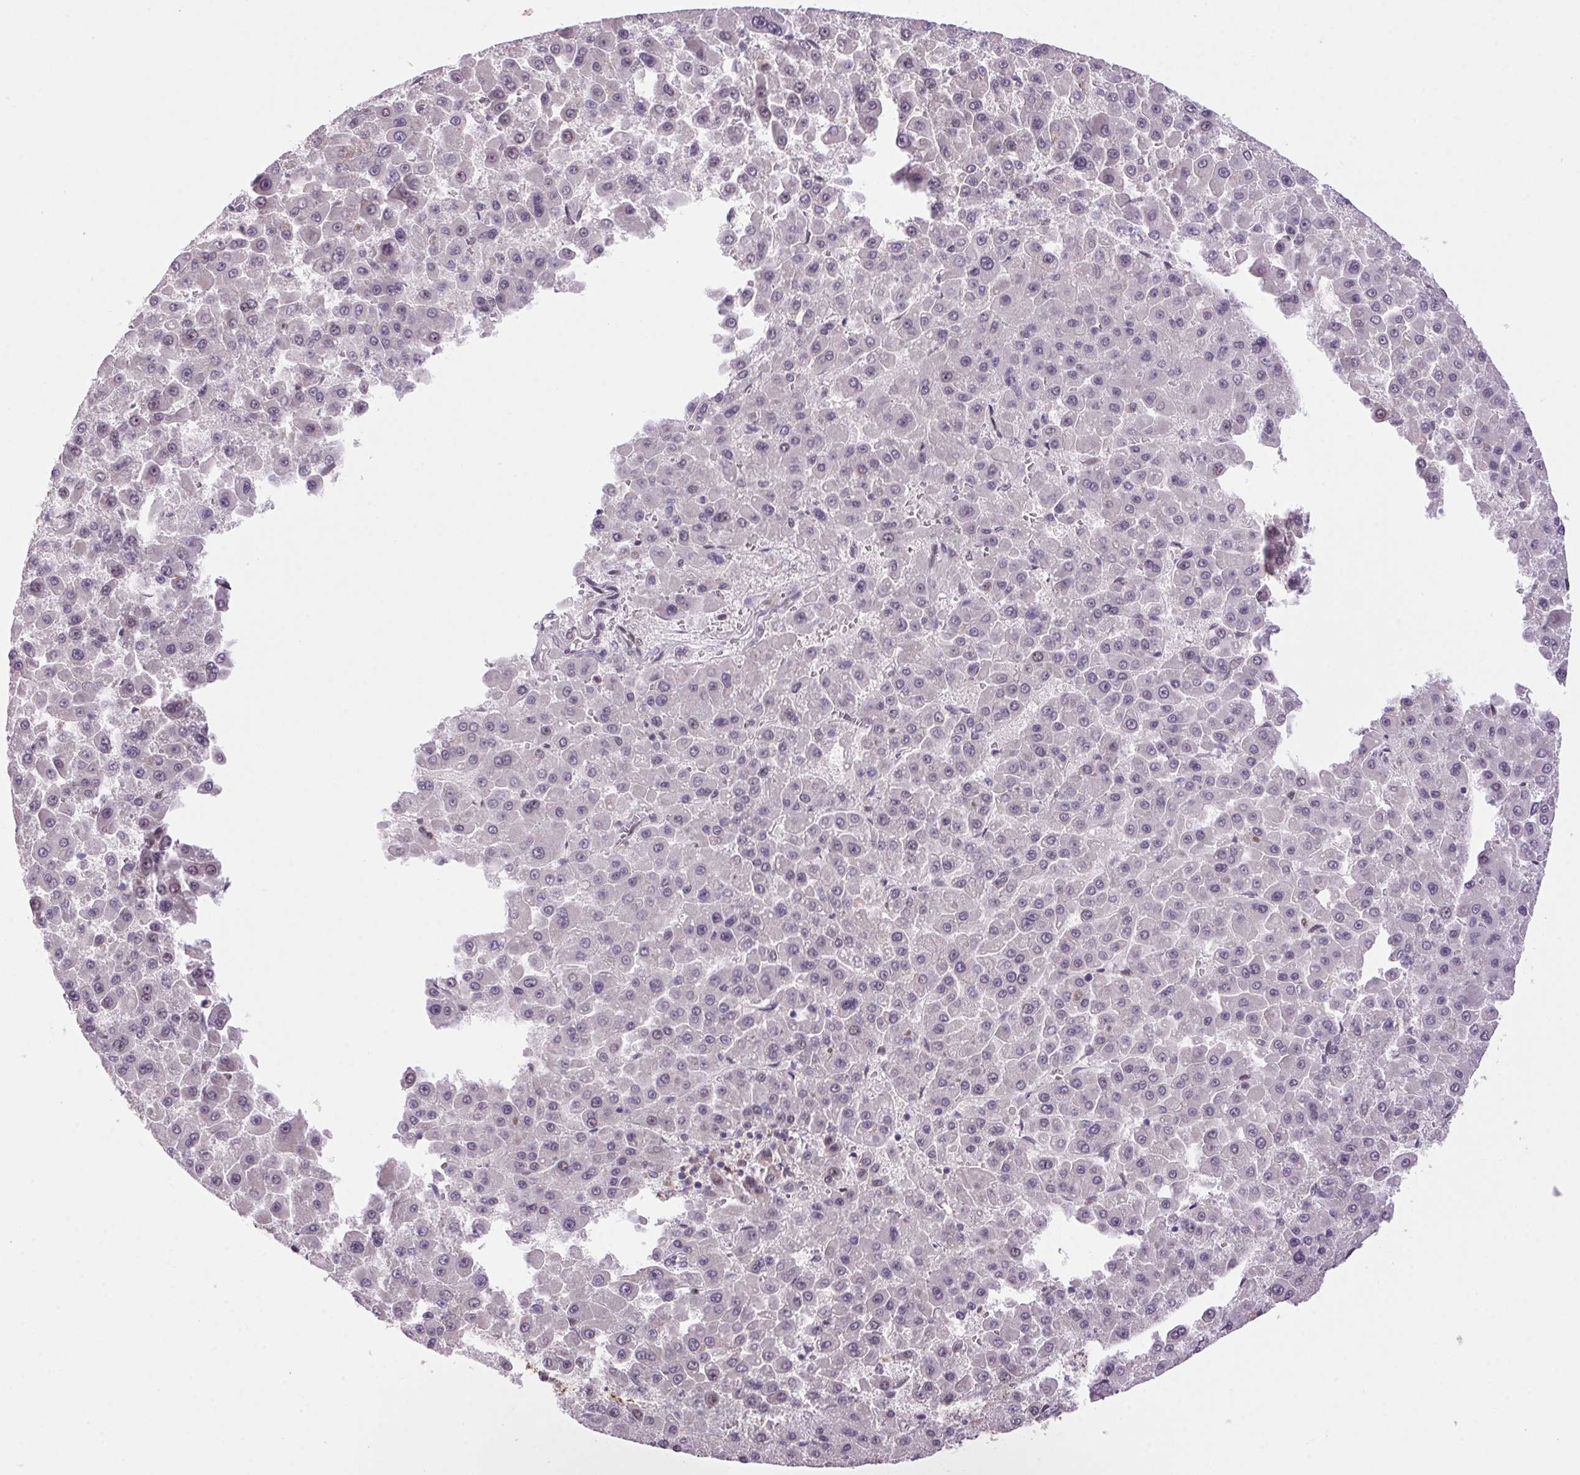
{"staining": {"intensity": "negative", "quantity": "none", "location": "none"}, "tissue": "liver cancer", "cell_type": "Tumor cells", "image_type": "cancer", "snomed": [{"axis": "morphology", "description": "Carcinoma, Hepatocellular, NOS"}, {"axis": "topography", "description": "Liver"}], "caption": "Protein analysis of liver cancer (hepatocellular carcinoma) shows no significant positivity in tumor cells.", "gene": "AKR1E2", "patient": {"sex": "male", "age": 78}}